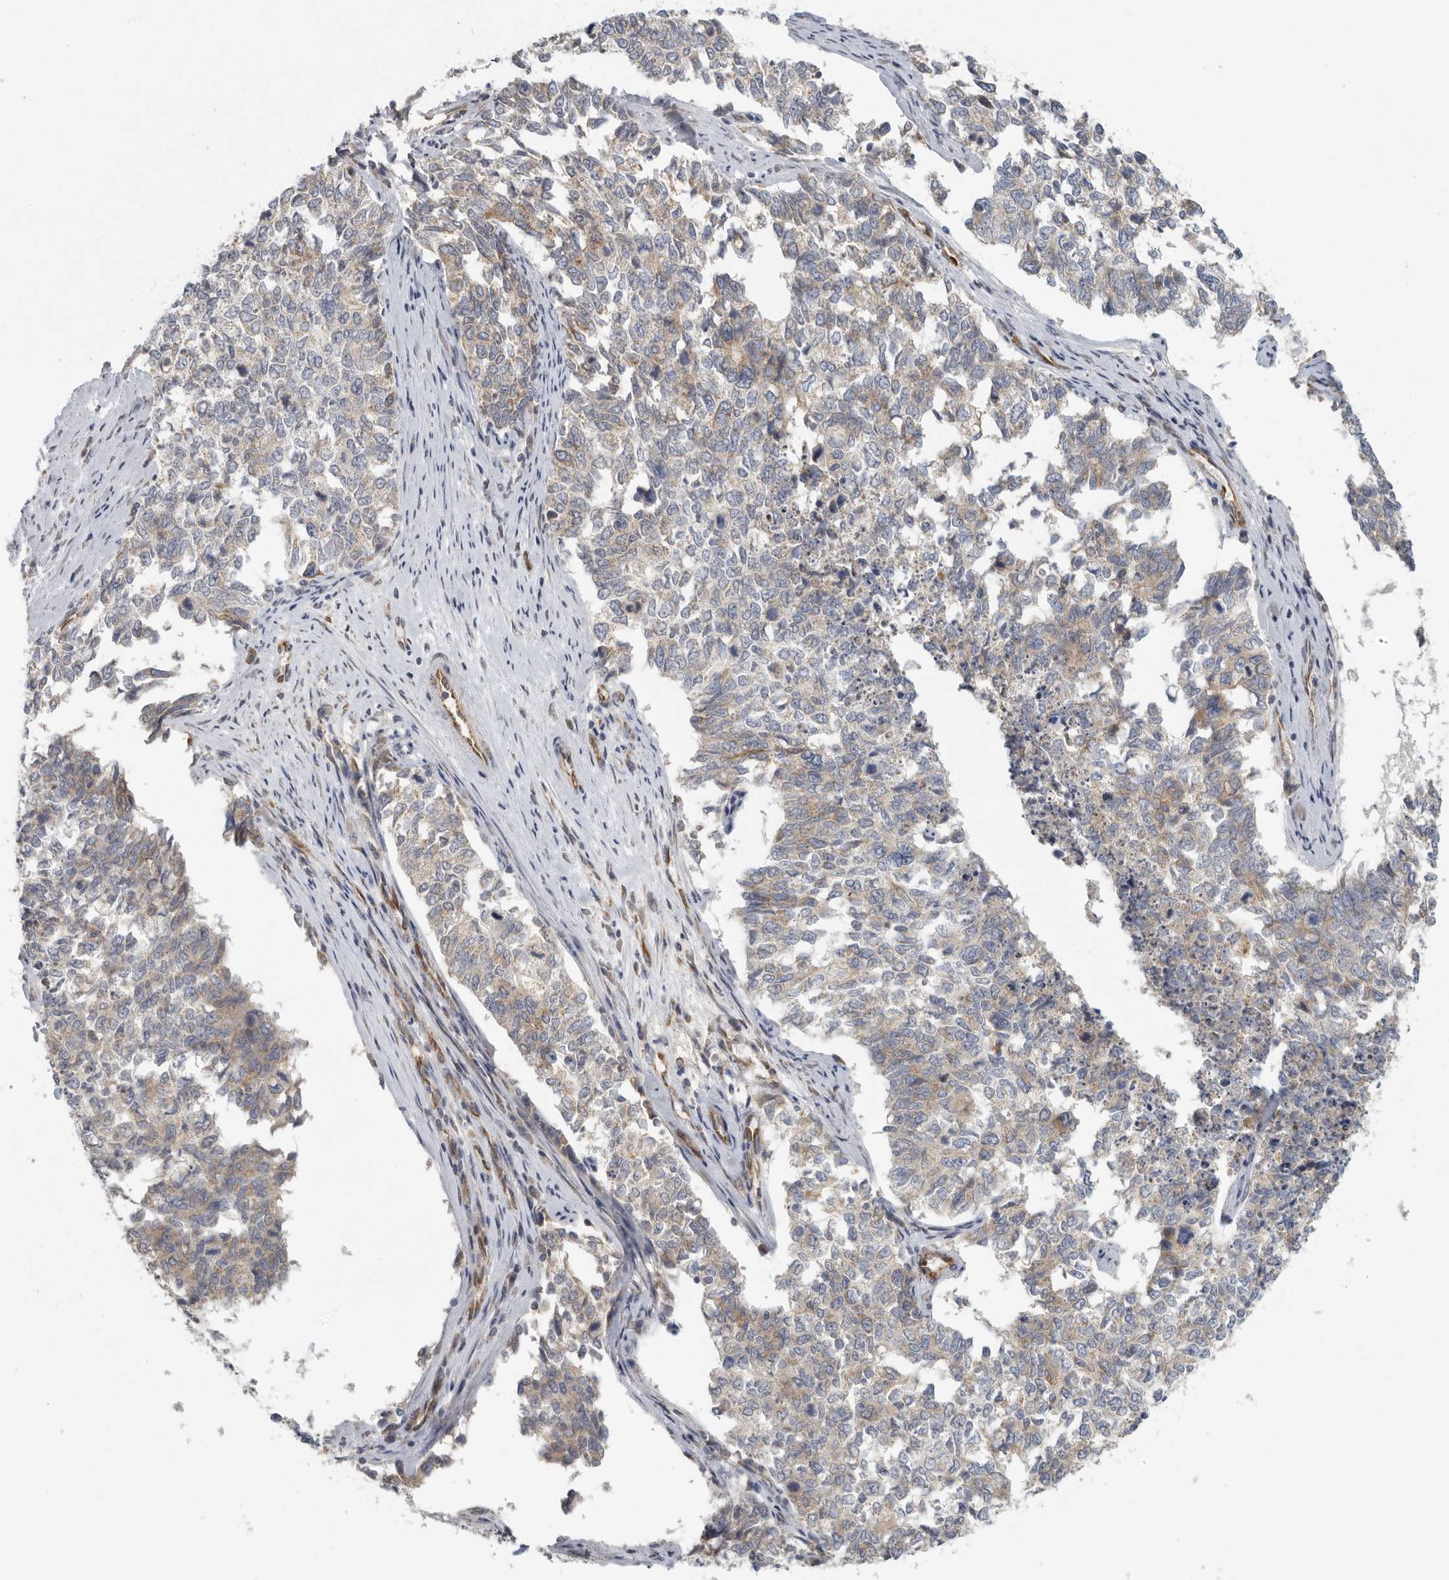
{"staining": {"intensity": "weak", "quantity": "25%-75%", "location": "cytoplasmic/membranous"}, "tissue": "cervical cancer", "cell_type": "Tumor cells", "image_type": "cancer", "snomed": [{"axis": "morphology", "description": "Squamous cell carcinoma, NOS"}, {"axis": "topography", "description": "Cervix"}], "caption": "Protein analysis of cervical cancer (squamous cell carcinoma) tissue exhibits weak cytoplasmic/membranous expression in about 25%-75% of tumor cells.", "gene": "BCAP29", "patient": {"sex": "female", "age": 63}}